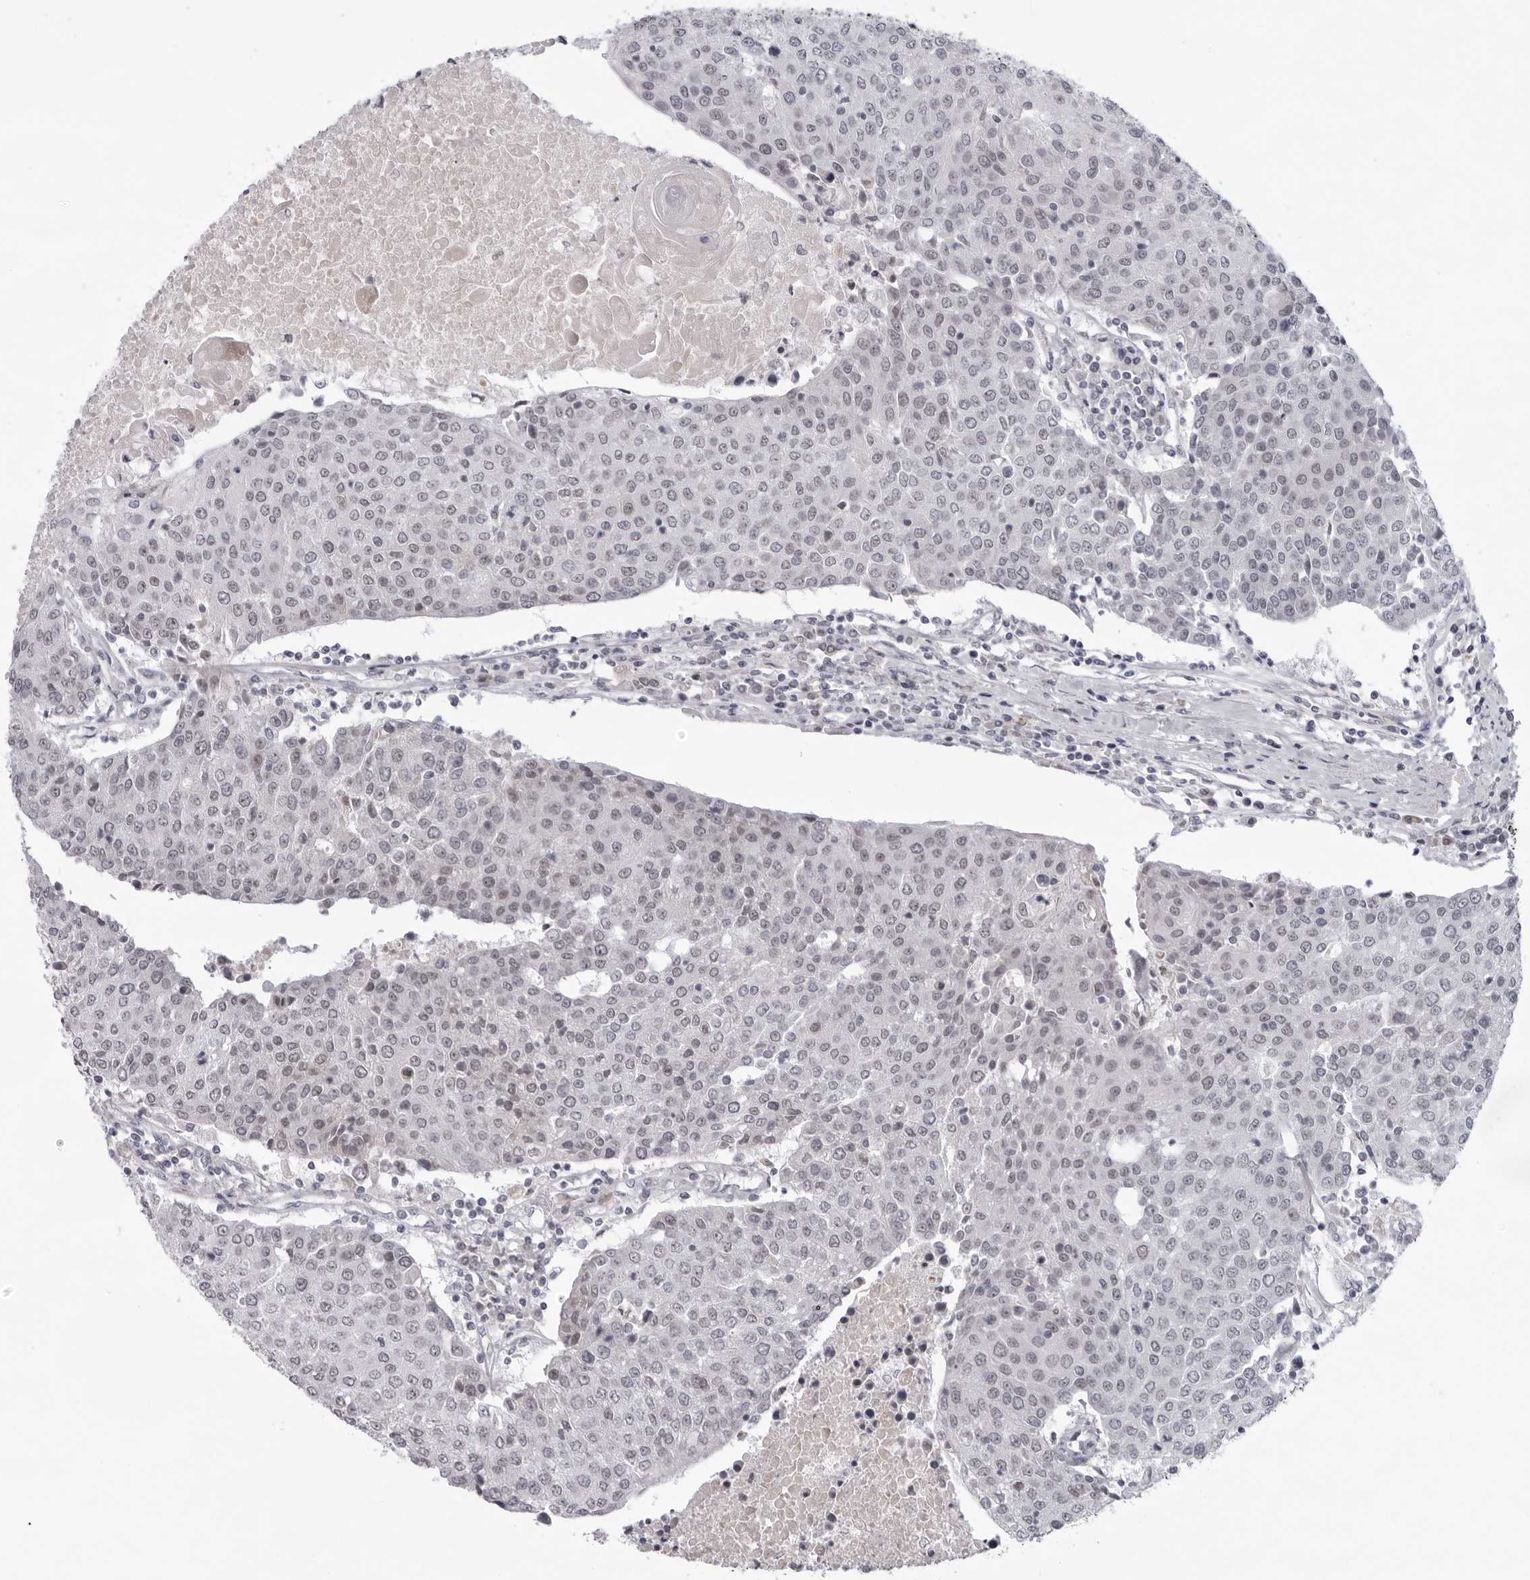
{"staining": {"intensity": "weak", "quantity": "25%-75%", "location": "nuclear"}, "tissue": "urothelial cancer", "cell_type": "Tumor cells", "image_type": "cancer", "snomed": [{"axis": "morphology", "description": "Urothelial carcinoma, High grade"}, {"axis": "topography", "description": "Urinary bladder"}], "caption": "DAB (3,3'-diaminobenzidine) immunohistochemical staining of human urothelial cancer reveals weak nuclear protein staining in approximately 25%-75% of tumor cells.", "gene": "EXOSC10", "patient": {"sex": "female", "age": 85}}